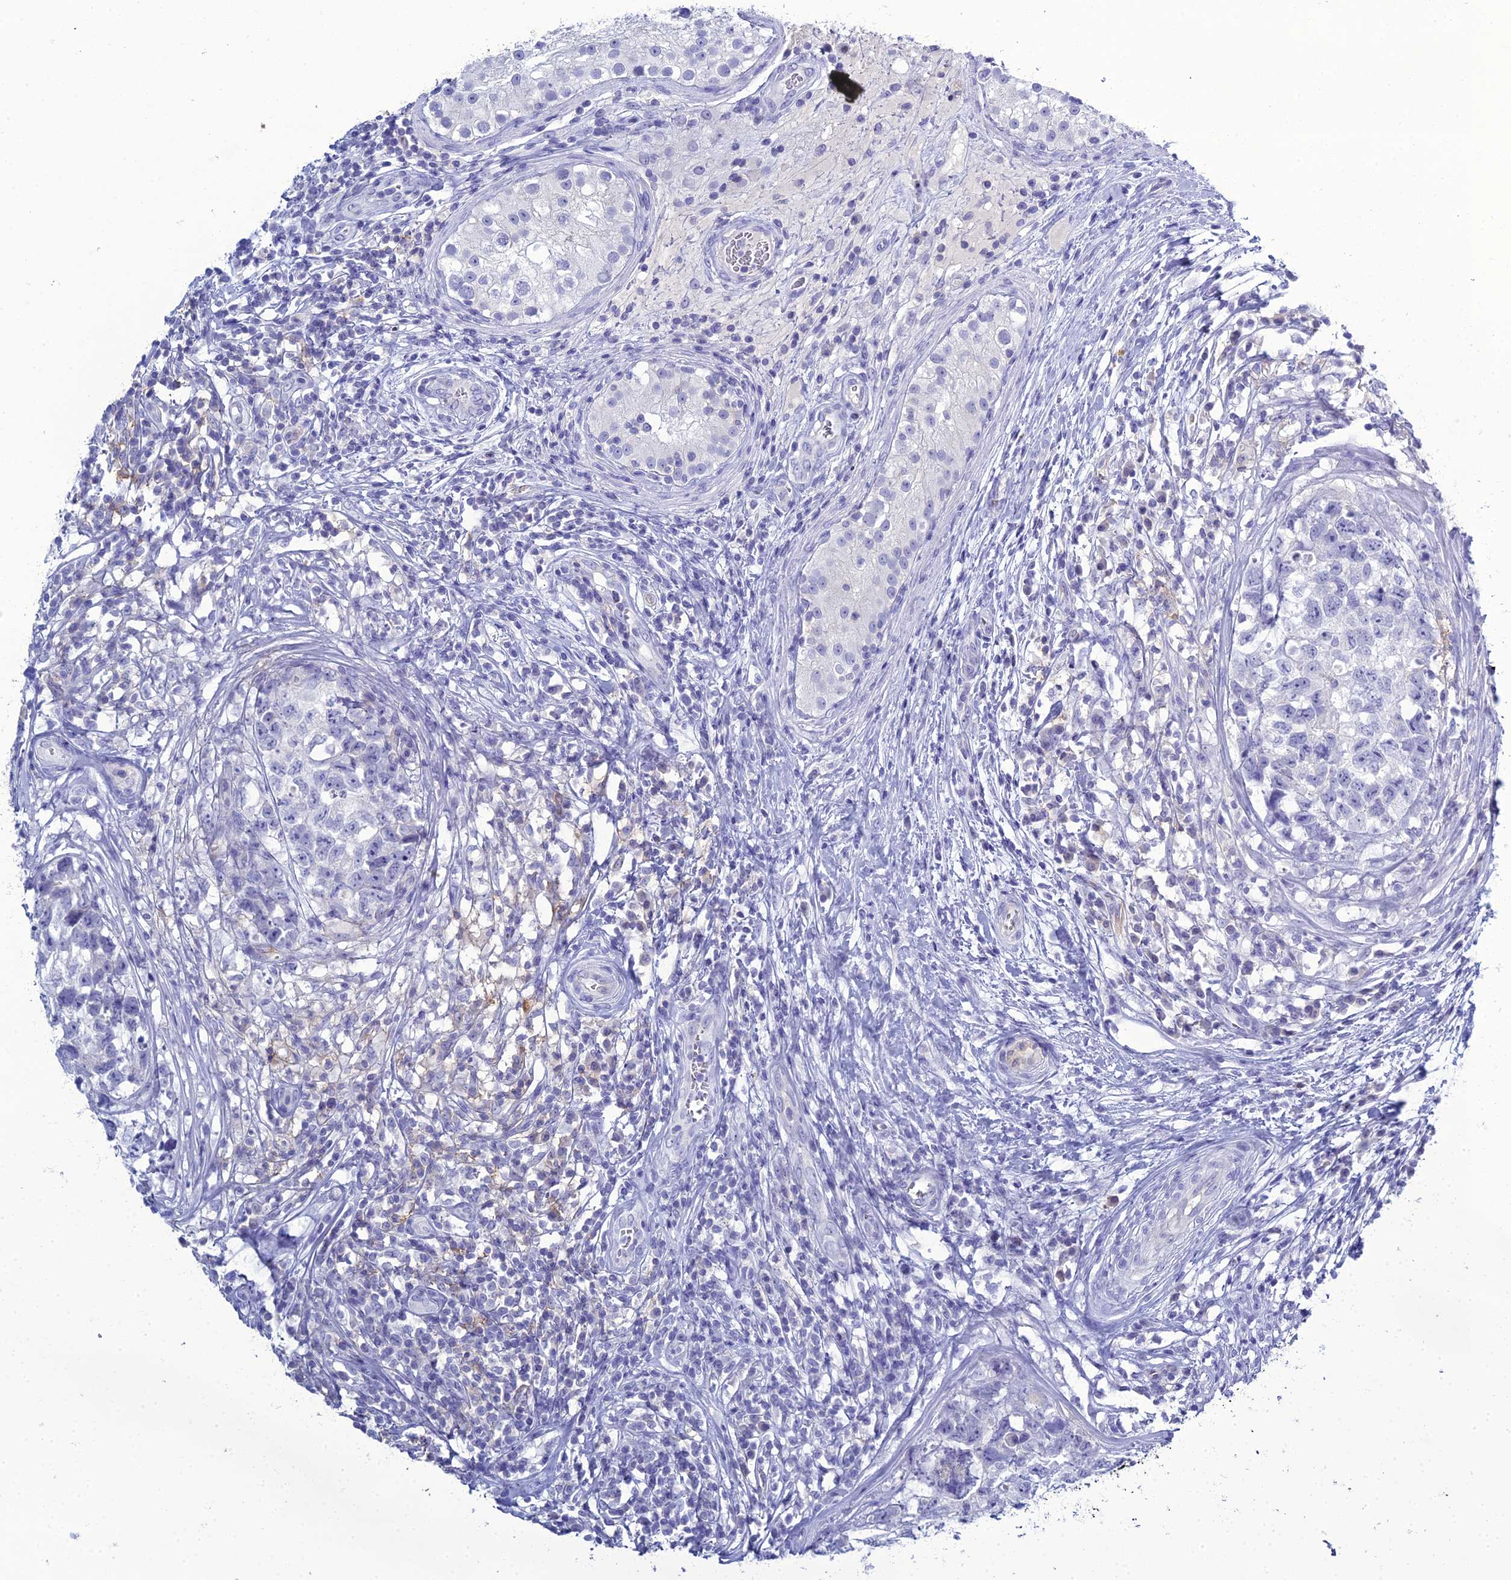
{"staining": {"intensity": "negative", "quantity": "none", "location": "none"}, "tissue": "testis cancer", "cell_type": "Tumor cells", "image_type": "cancer", "snomed": [{"axis": "morphology", "description": "Seminoma, NOS"}, {"axis": "morphology", "description": "Carcinoma, Embryonal, NOS"}, {"axis": "topography", "description": "Testis"}], "caption": "Tumor cells are negative for protein expression in human seminoma (testis).", "gene": "ACE", "patient": {"sex": "male", "age": 29}}